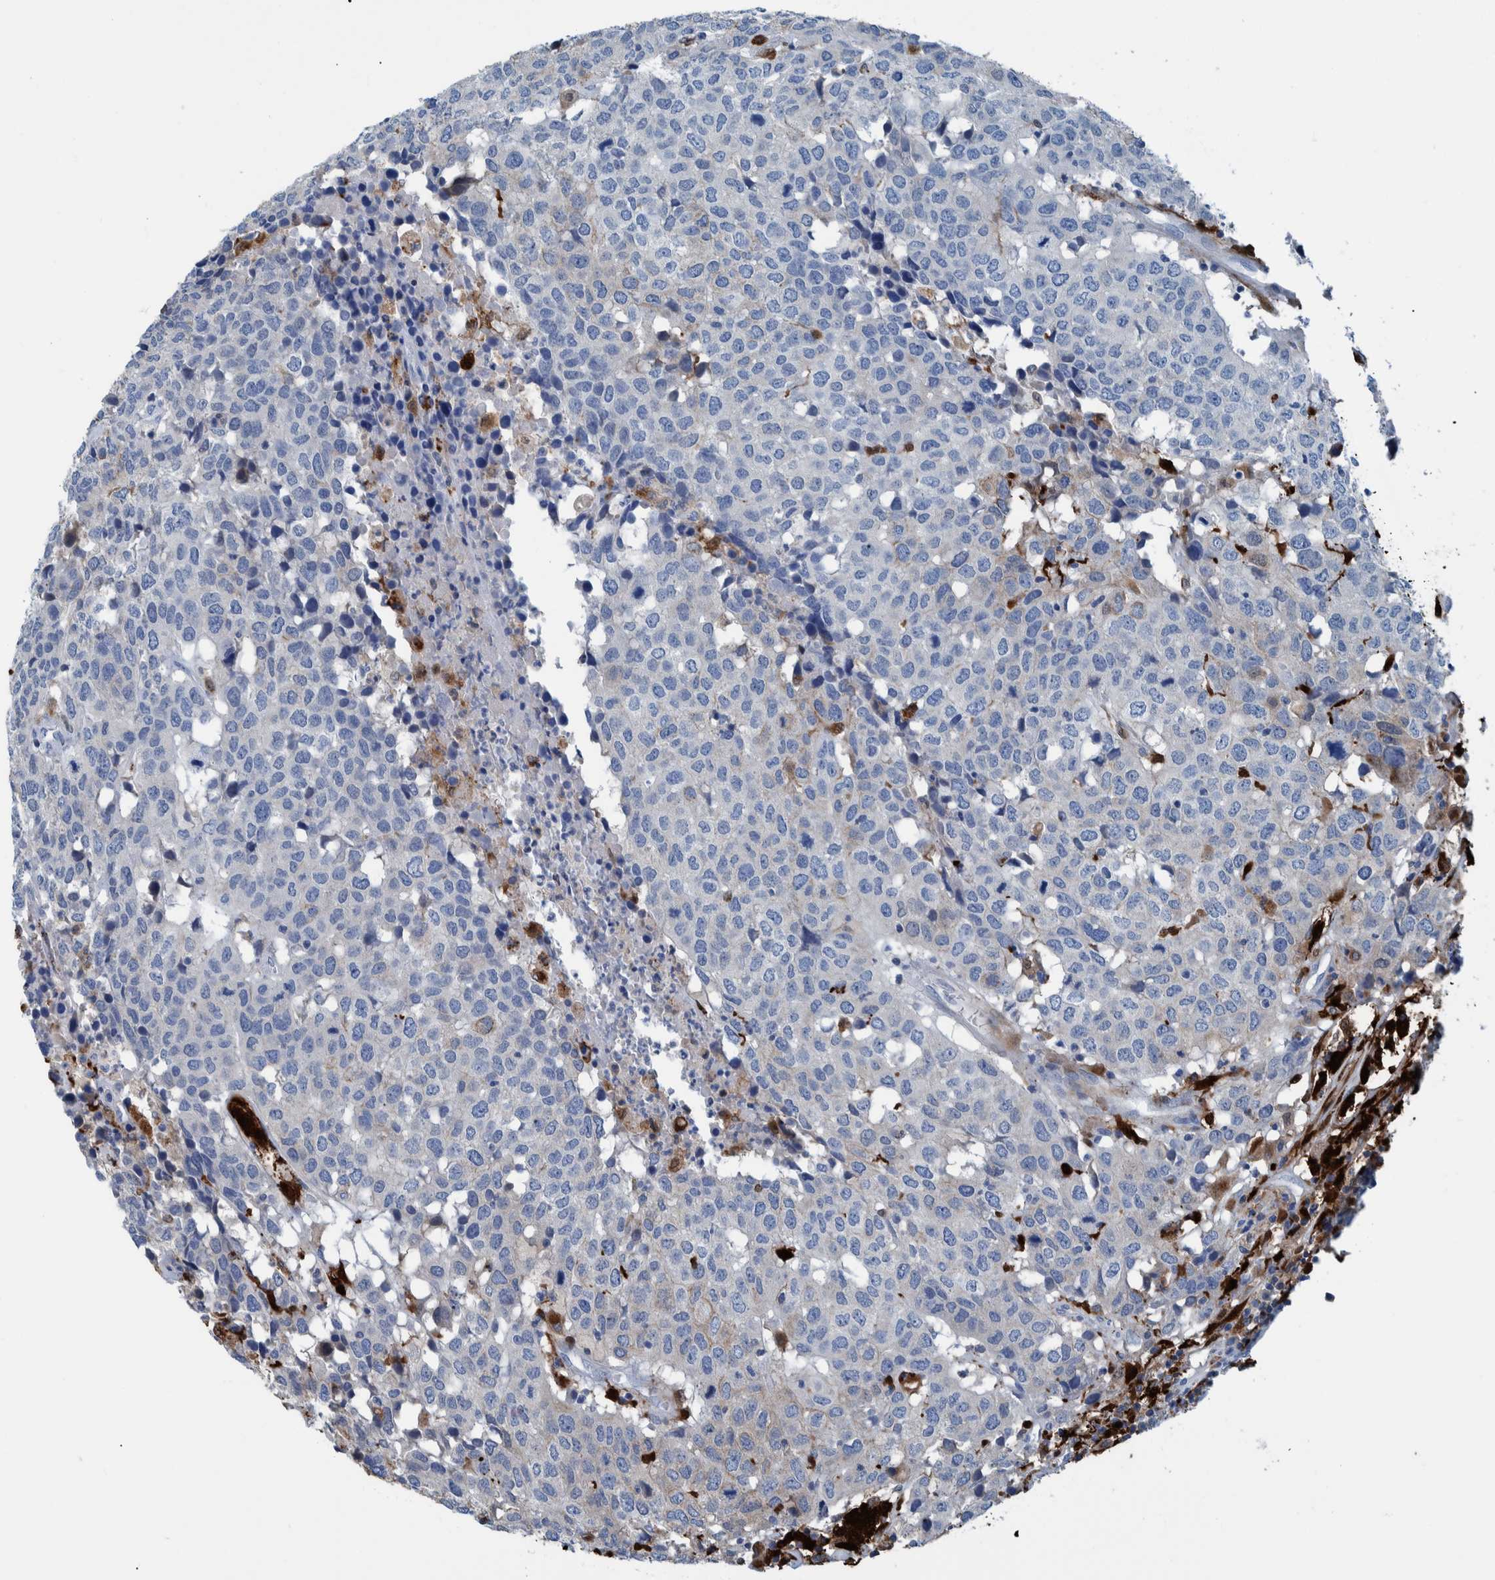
{"staining": {"intensity": "negative", "quantity": "none", "location": "none"}, "tissue": "head and neck cancer", "cell_type": "Tumor cells", "image_type": "cancer", "snomed": [{"axis": "morphology", "description": "Squamous cell carcinoma, NOS"}, {"axis": "topography", "description": "Head-Neck"}], "caption": "This histopathology image is of head and neck squamous cell carcinoma stained with immunohistochemistry to label a protein in brown with the nuclei are counter-stained blue. There is no expression in tumor cells.", "gene": "IDO1", "patient": {"sex": "male", "age": 66}}